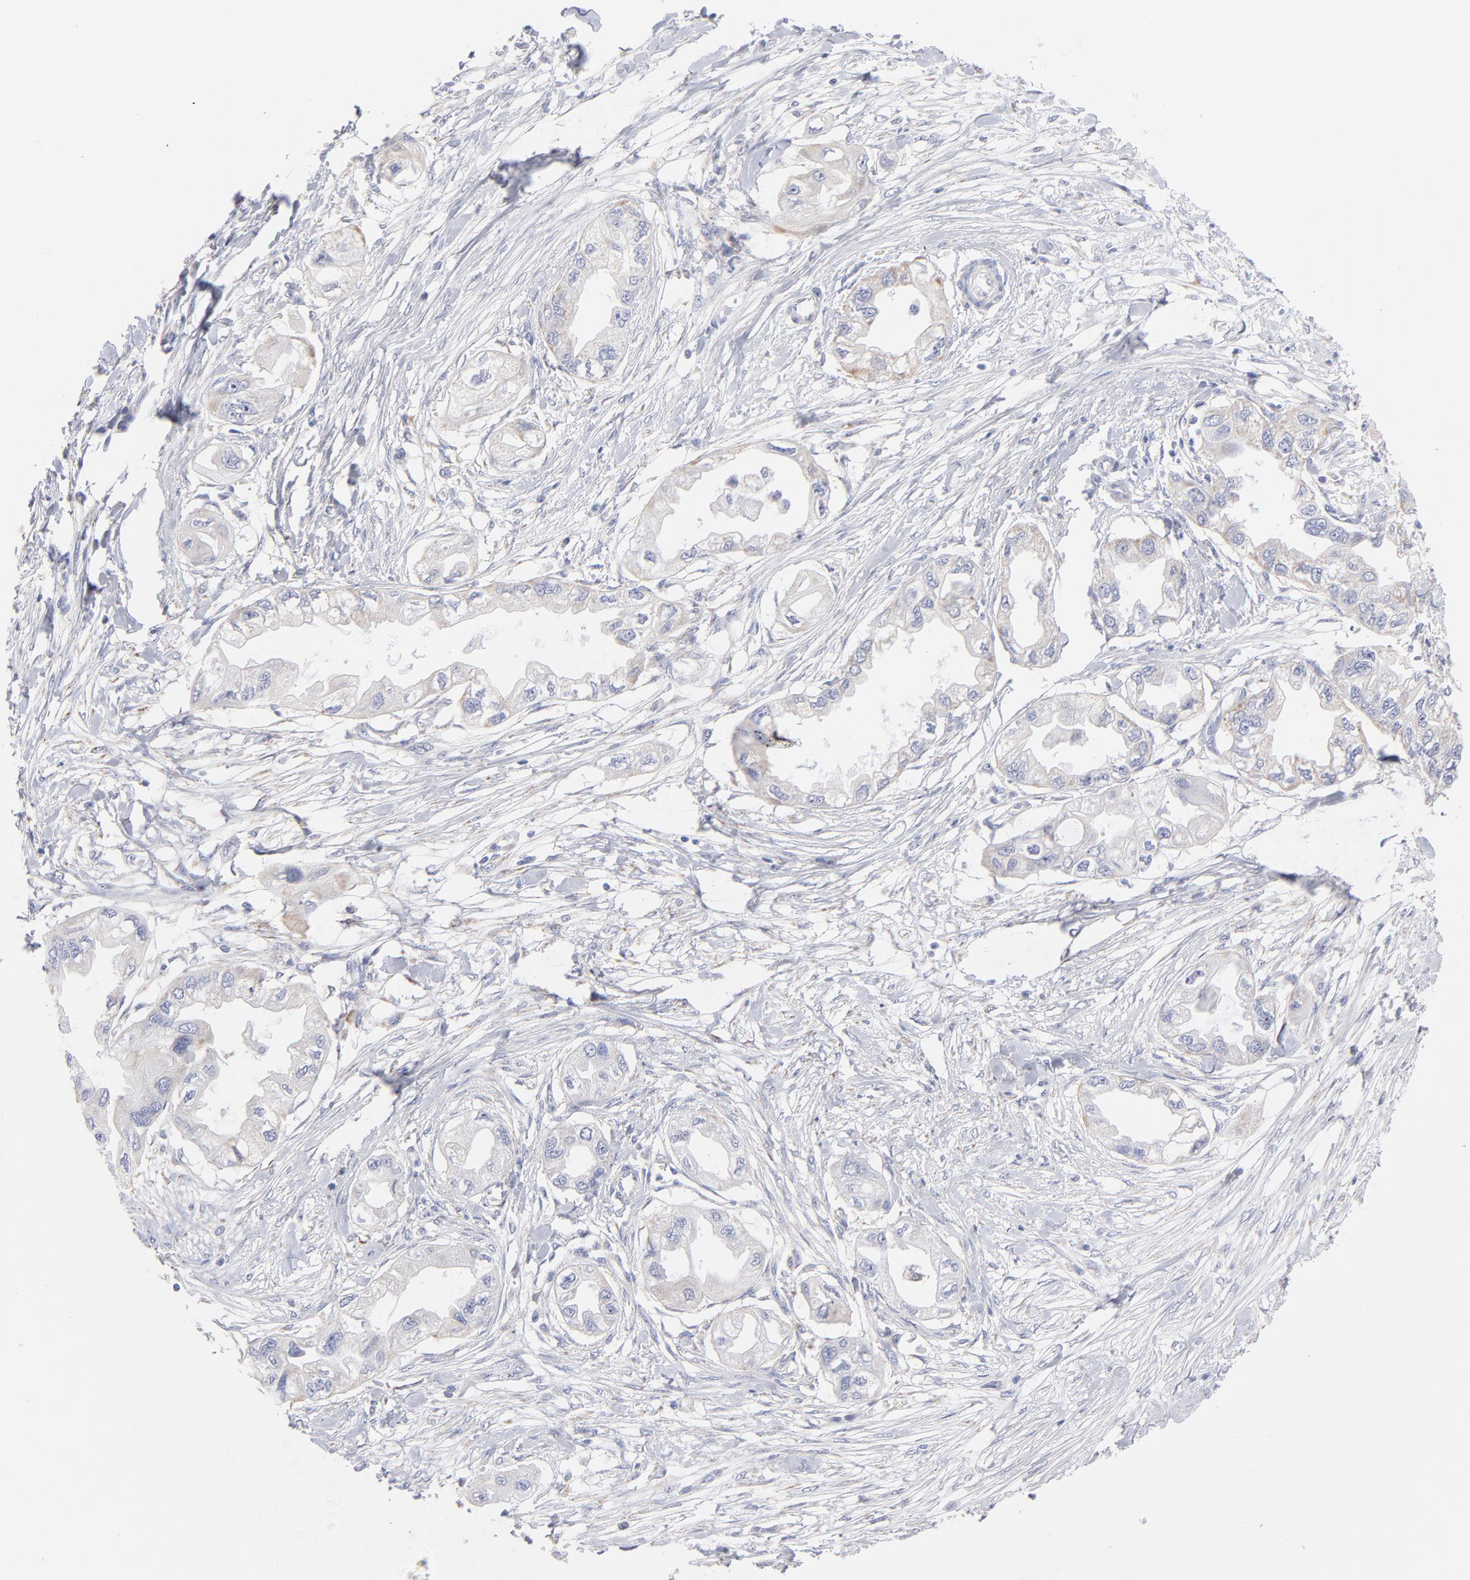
{"staining": {"intensity": "negative", "quantity": "none", "location": "none"}, "tissue": "endometrial cancer", "cell_type": "Tumor cells", "image_type": "cancer", "snomed": [{"axis": "morphology", "description": "Adenocarcinoma, NOS"}, {"axis": "topography", "description": "Endometrium"}], "caption": "This is a photomicrograph of immunohistochemistry (IHC) staining of endometrial cancer (adenocarcinoma), which shows no expression in tumor cells.", "gene": "TST", "patient": {"sex": "female", "age": 67}}